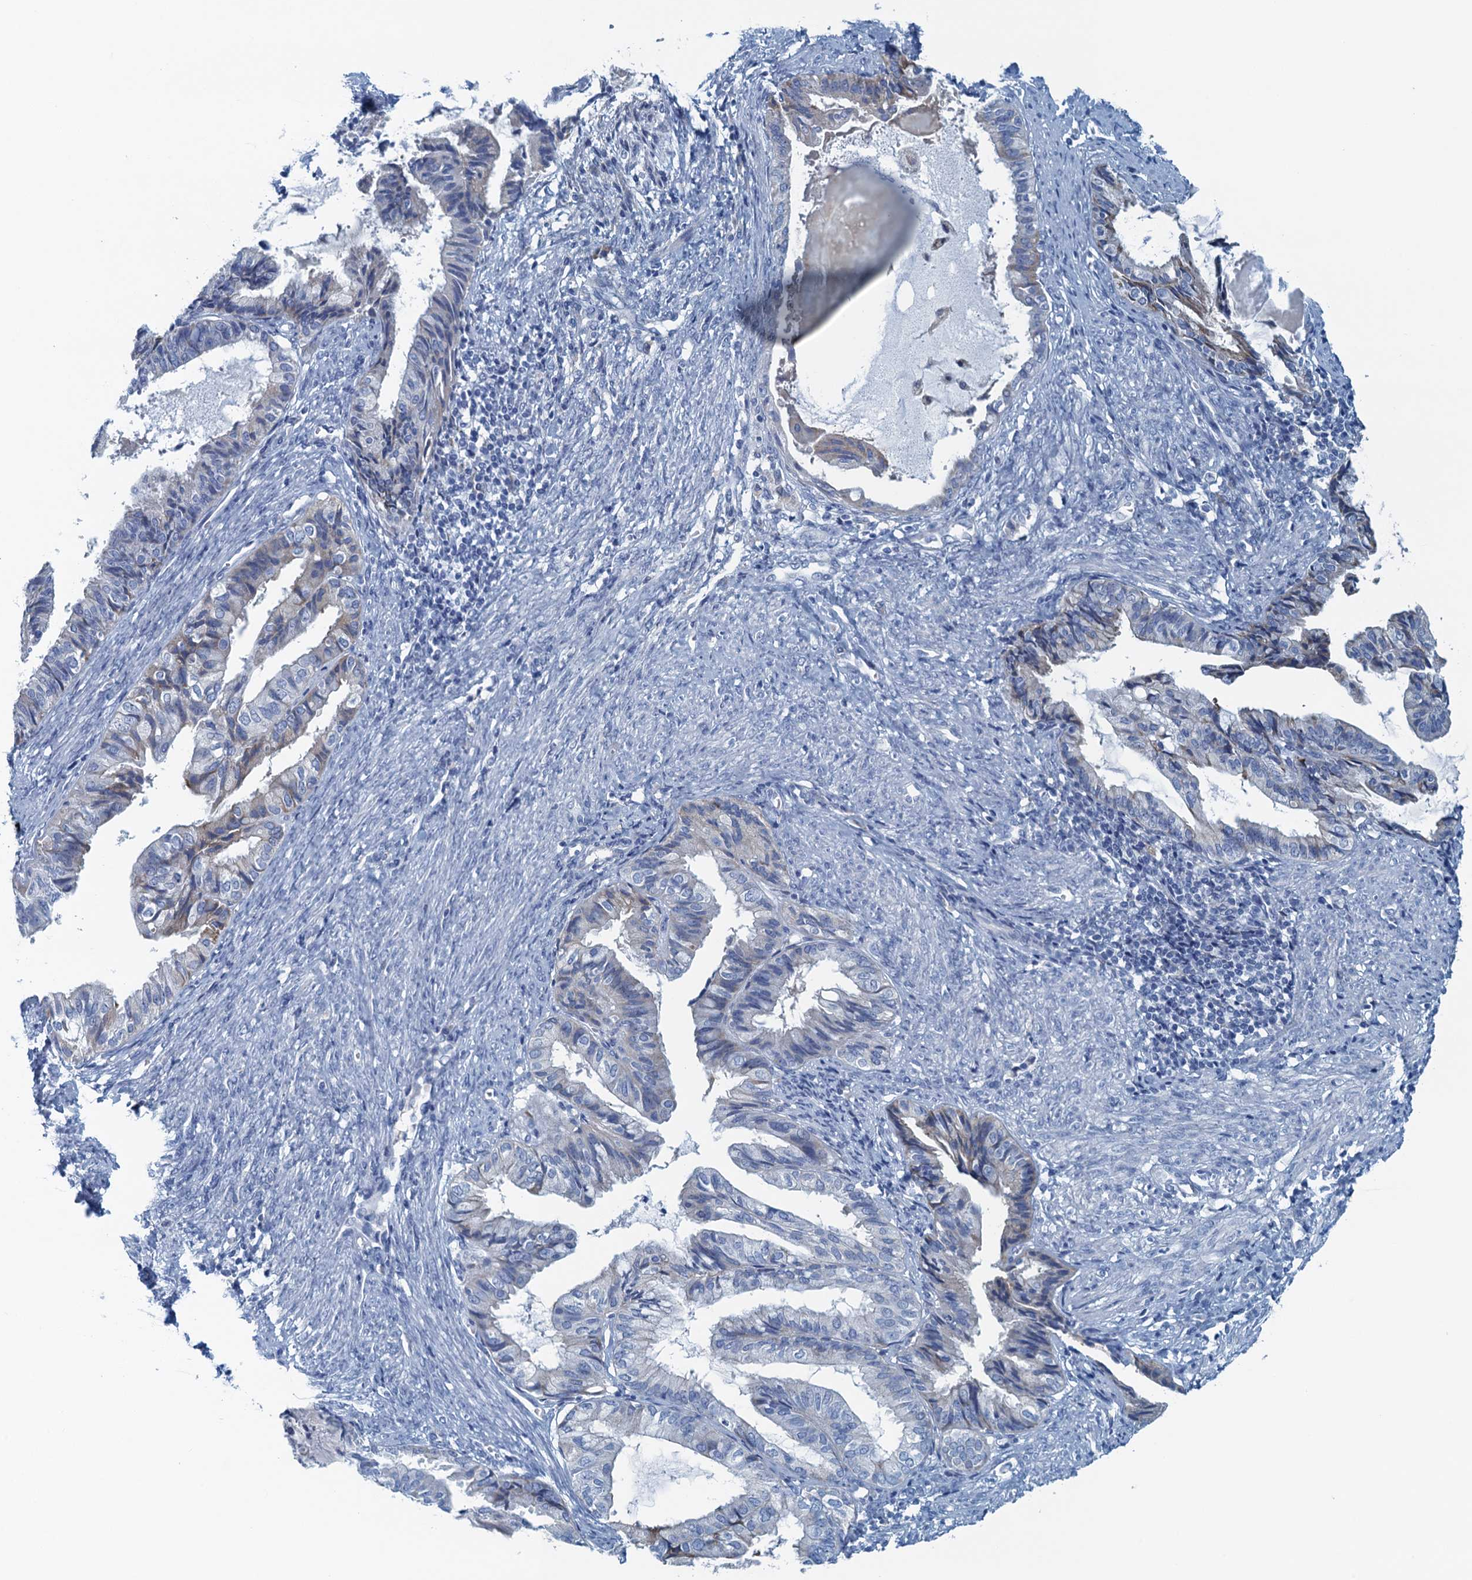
{"staining": {"intensity": "negative", "quantity": "none", "location": "none"}, "tissue": "endometrial cancer", "cell_type": "Tumor cells", "image_type": "cancer", "snomed": [{"axis": "morphology", "description": "Adenocarcinoma, NOS"}, {"axis": "topography", "description": "Endometrium"}], "caption": "High magnification brightfield microscopy of endometrial cancer stained with DAB (brown) and counterstained with hematoxylin (blue): tumor cells show no significant staining.", "gene": "C10orf88", "patient": {"sex": "female", "age": 86}}